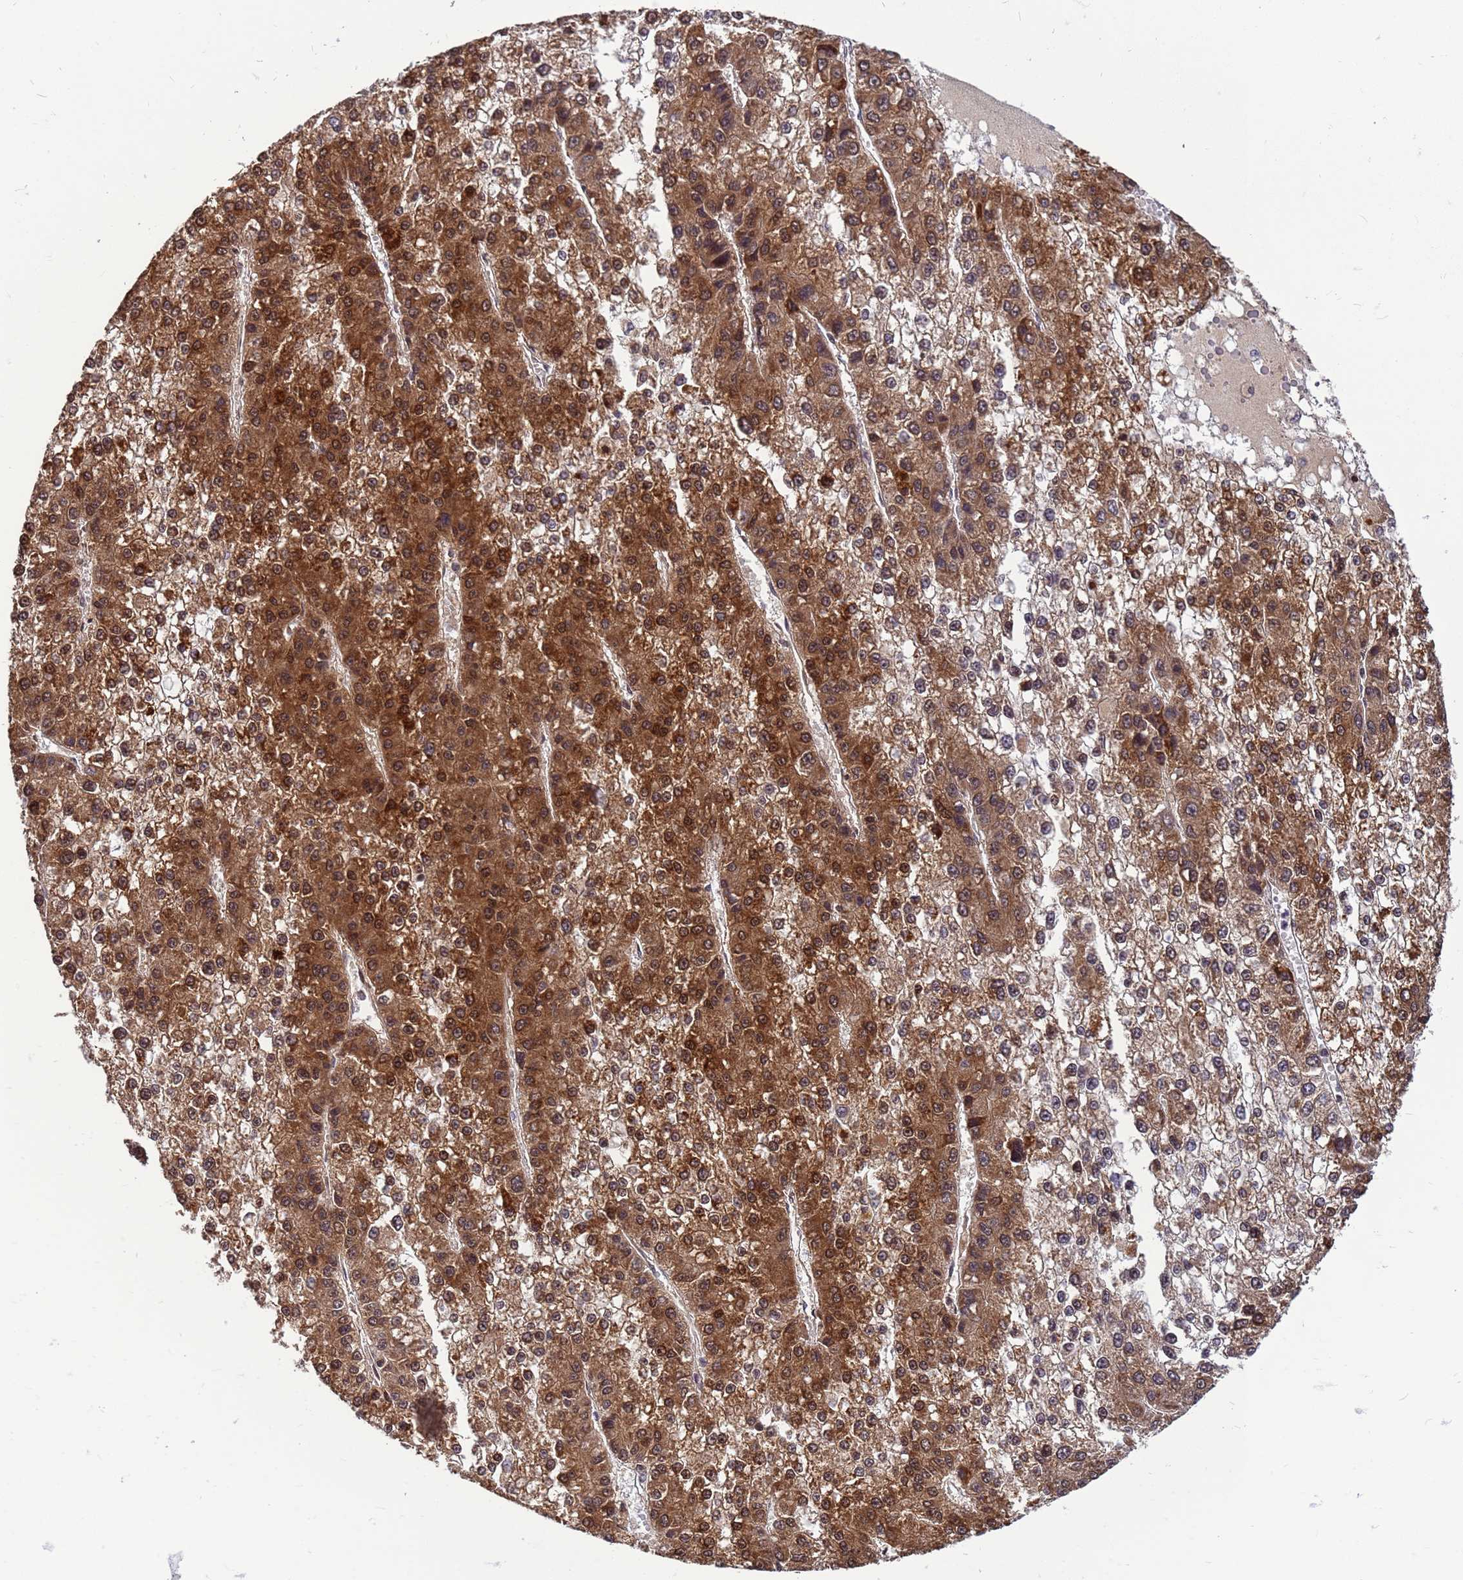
{"staining": {"intensity": "moderate", "quantity": ">75%", "location": "cytoplasmic/membranous"}, "tissue": "liver cancer", "cell_type": "Tumor cells", "image_type": "cancer", "snomed": [{"axis": "morphology", "description": "Carcinoma, Hepatocellular, NOS"}, {"axis": "topography", "description": "Liver"}], "caption": "A micrograph of human liver cancer (hepatocellular carcinoma) stained for a protein exhibits moderate cytoplasmic/membranous brown staining in tumor cells.", "gene": "CMC4", "patient": {"sex": "female", "age": 73}}